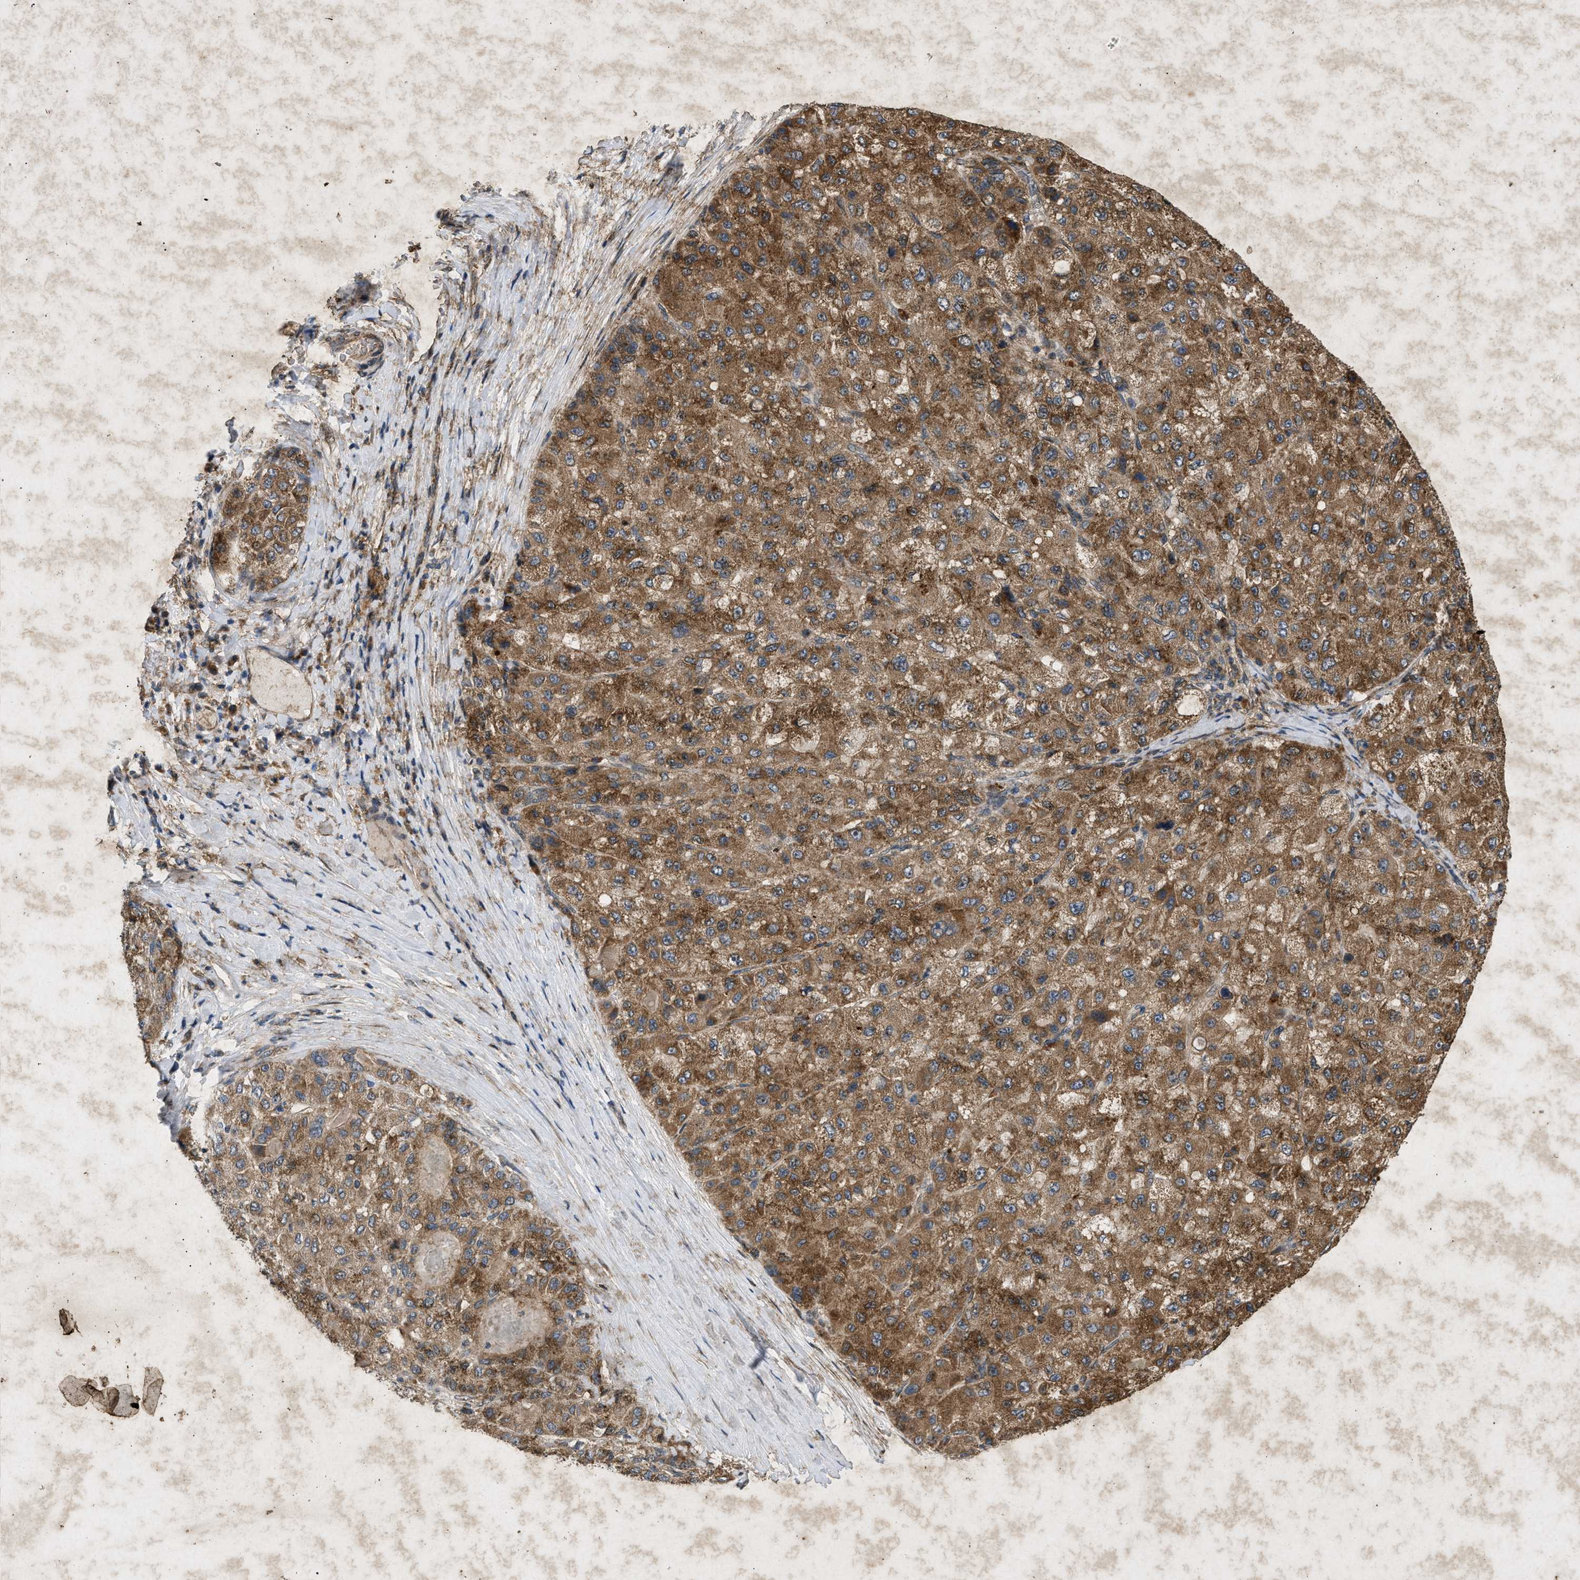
{"staining": {"intensity": "strong", "quantity": ">75%", "location": "cytoplasmic/membranous"}, "tissue": "liver cancer", "cell_type": "Tumor cells", "image_type": "cancer", "snomed": [{"axis": "morphology", "description": "Carcinoma, Hepatocellular, NOS"}, {"axis": "topography", "description": "Liver"}], "caption": "Liver cancer stained for a protein exhibits strong cytoplasmic/membranous positivity in tumor cells.", "gene": "PRKG2", "patient": {"sex": "male", "age": 80}}